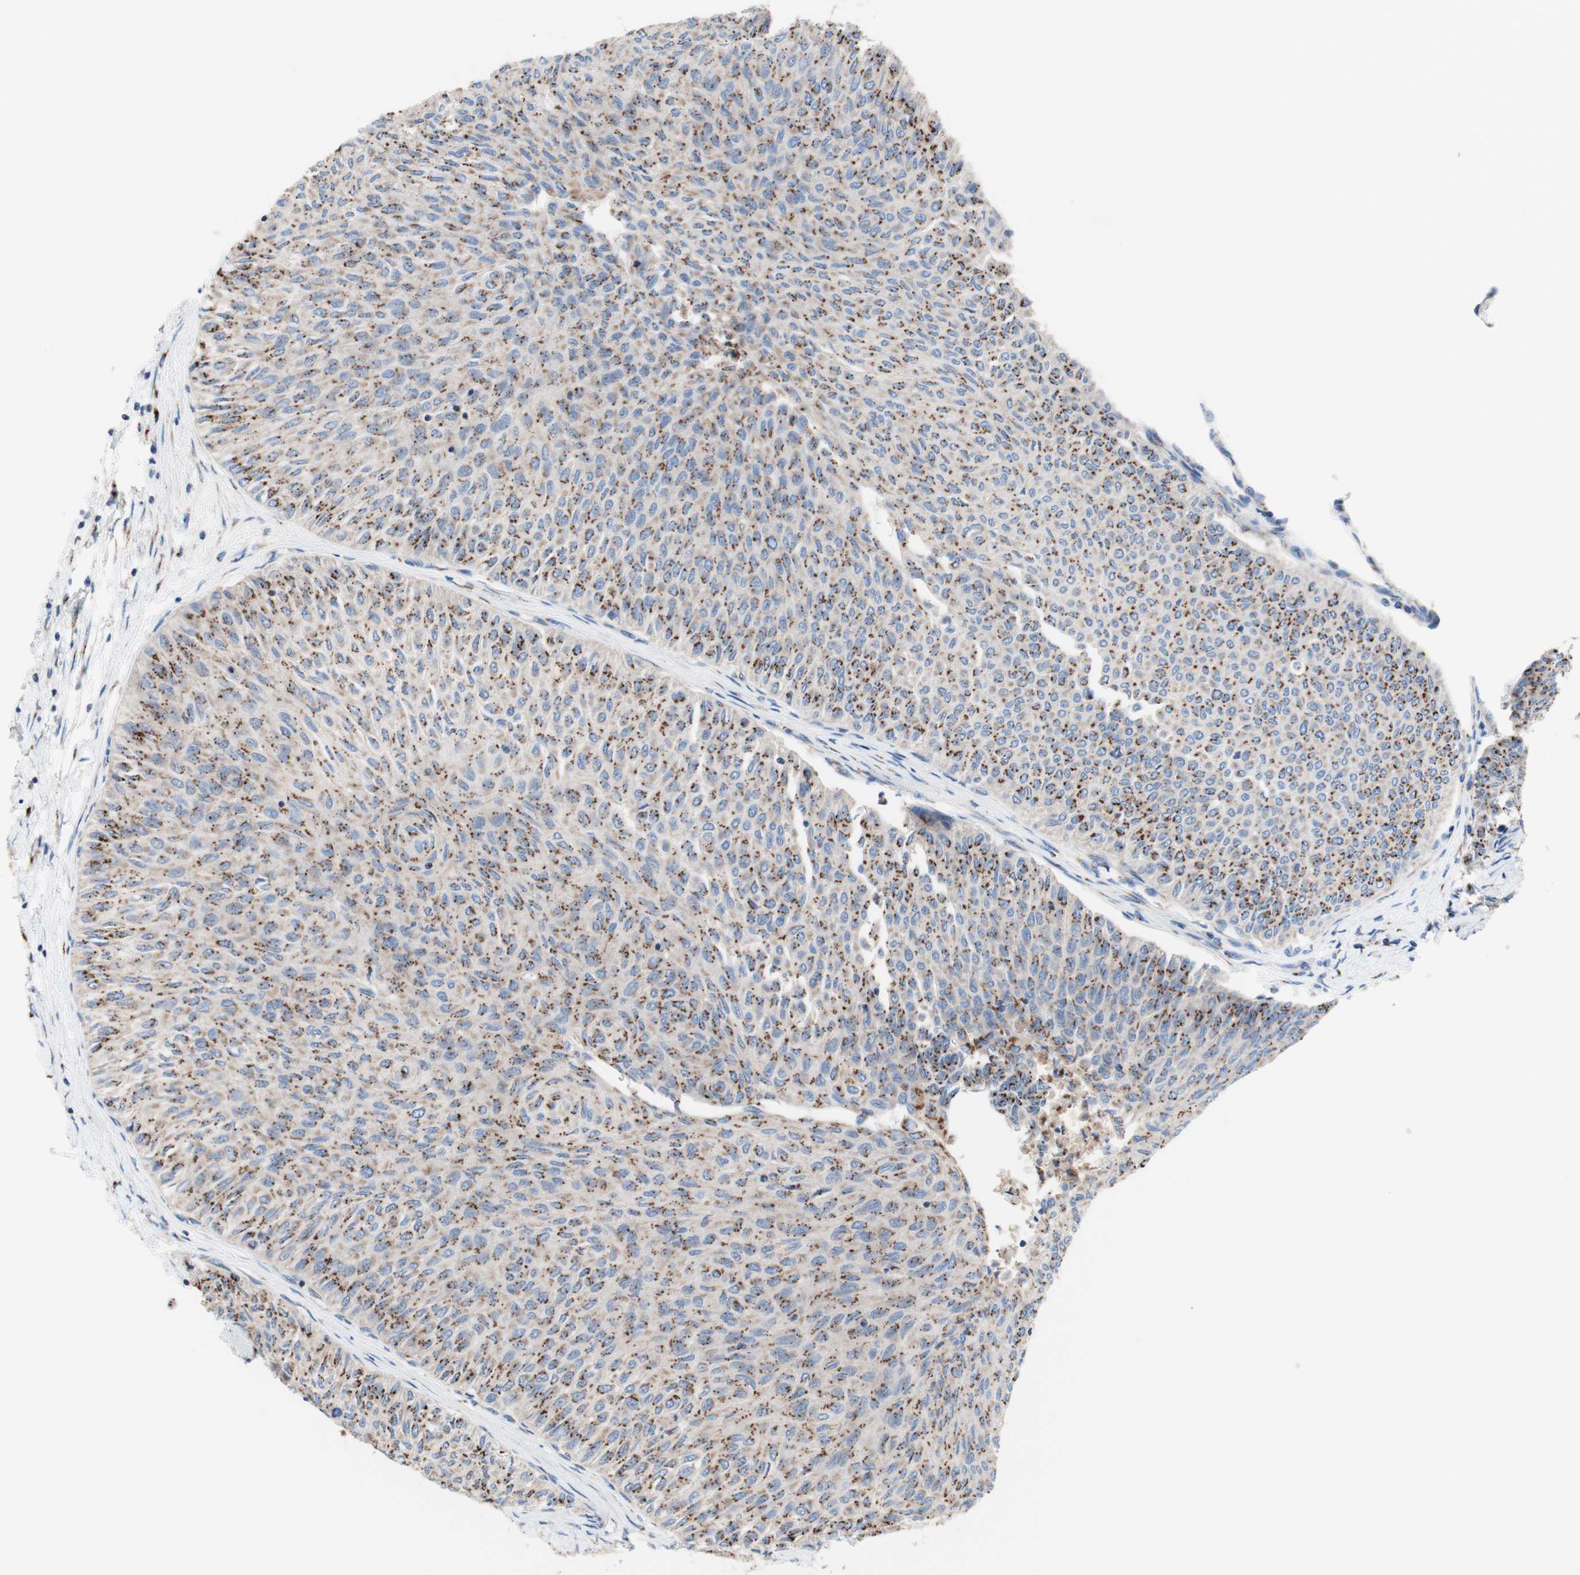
{"staining": {"intensity": "moderate", "quantity": "25%-75%", "location": "cytoplasmic/membranous"}, "tissue": "urothelial cancer", "cell_type": "Tumor cells", "image_type": "cancer", "snomed": [{"axis": "morphology", "description": "Urothelial carcinoma, Low grade"}, {"axis": "topography", "description": "Urinary bladder"}], "caption": "DAB immunohistochemical staining of human urothelial cancer displays moderate cytoplasmic/membranous protein staining in about 25%-75% of tumor cells. The staining was performed using DAB to visualize the protein expression in brown, while the nuclei were stained in blue with hematoxylin (Magnification: 20x).", "gene": "GALNT2", "patient": {"sex": "male", "age": 78}}